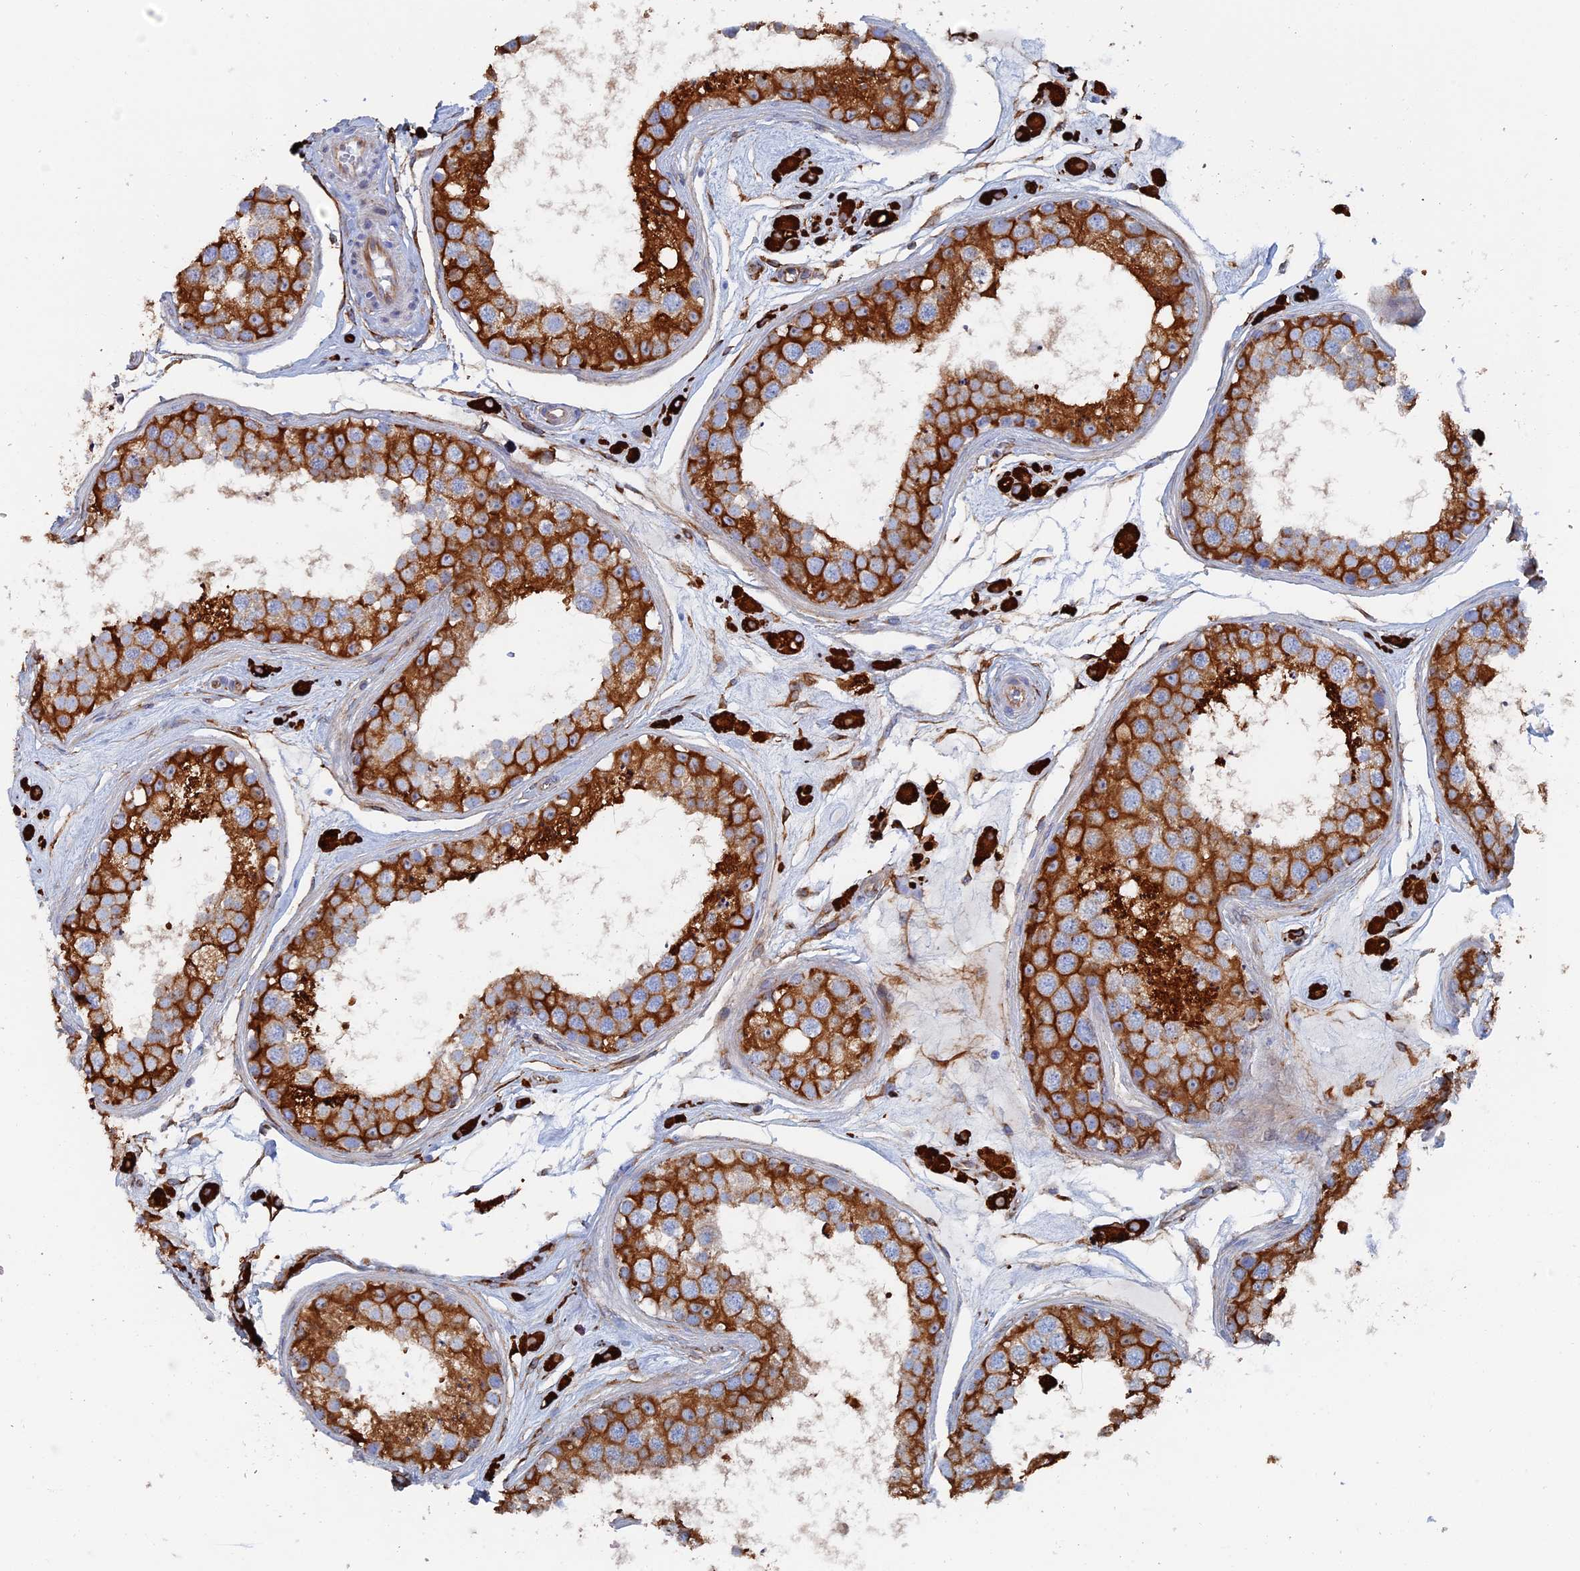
{"staining": {"intensity": "strong", "quantity": "25%-75%", "location": "cytoplasmic/membranous"}, "tissue": "testis", "cell_type": "Cells in seminiferous ducts", "image_type": "normal", "snomed": [{"axis": "morphology", "description": "Normal tissue, NOS"}, {"axis": "topography", "description": "Testis"}], "caption": "A brown stain highlights strong cytoplasmic/membranous expression of a protein in cells in seminiferous ducts of benign testis. (IHC, brightfield microscopy, high magnification).", "gene": "COG7", "patient": {"sex": "male", "age": 25}}